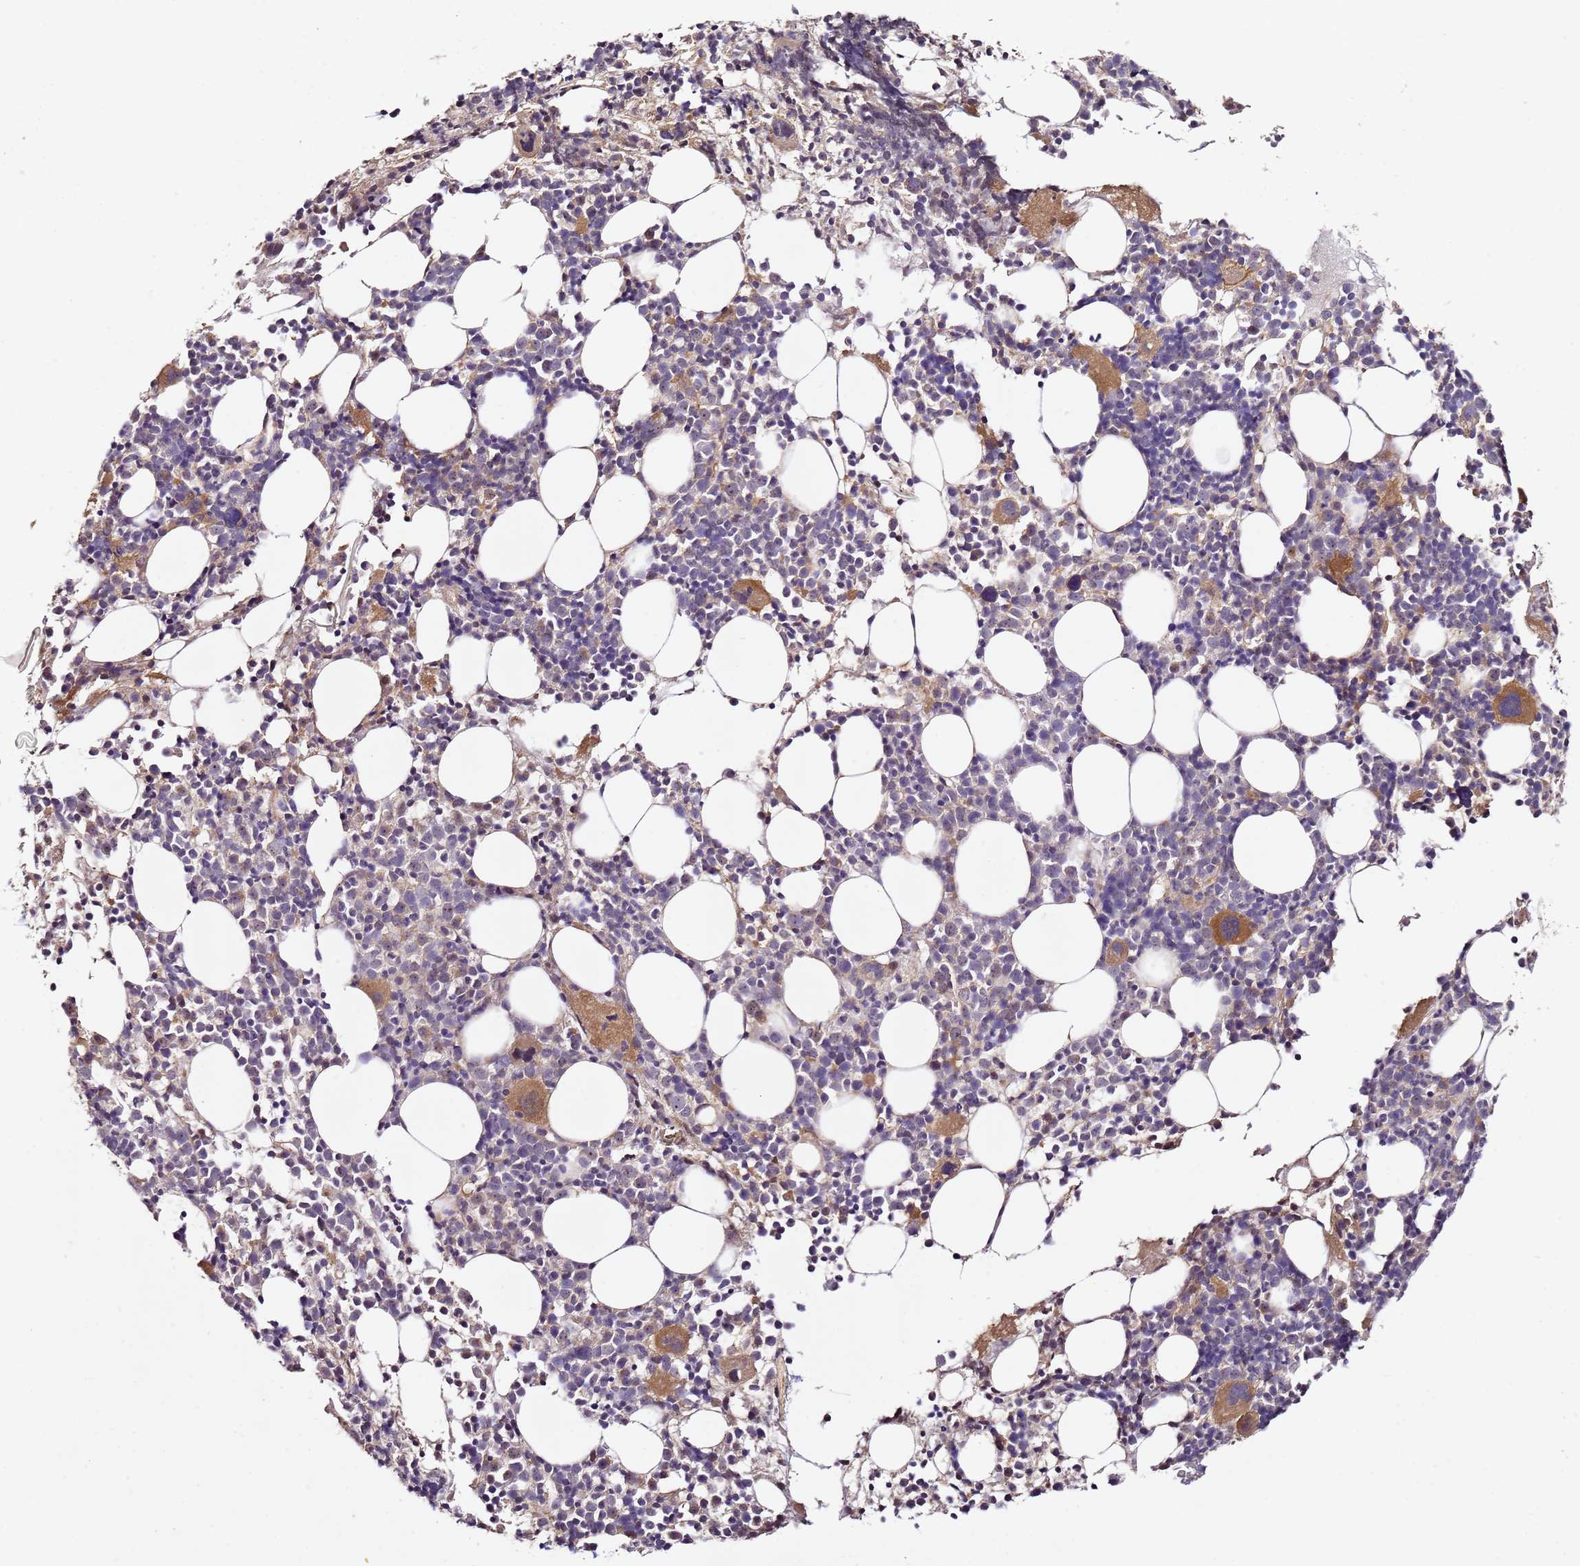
{"staining": {"intensity": "moderate", "quantity": "<25%", "location": "cytoplasmic/membranous"}, "tissue": "bone marrow", "cell_type": "Hematopoietic cells", "image_type": "normal", "snomed": [{"axis": "morphology", "description": "Normal tissue, NOS"}, {"axis": "topography", "description": "Bone marrow"}], "caption": "Immunohistochemistry (IHC) staining of benign bone marrow, which reveals low levels of moderate cytoplasmic/membranous positivity in approximately <25% of hematopoietic cells indicating moderate cytoplasmic/membranous protein staining. The staining was performed using DAB (brown) for protein detection and nuclei were counterstained in hematoxylin (blue).", "gene": "DDX27", "patient": {"sex": "female", "age": 48}}